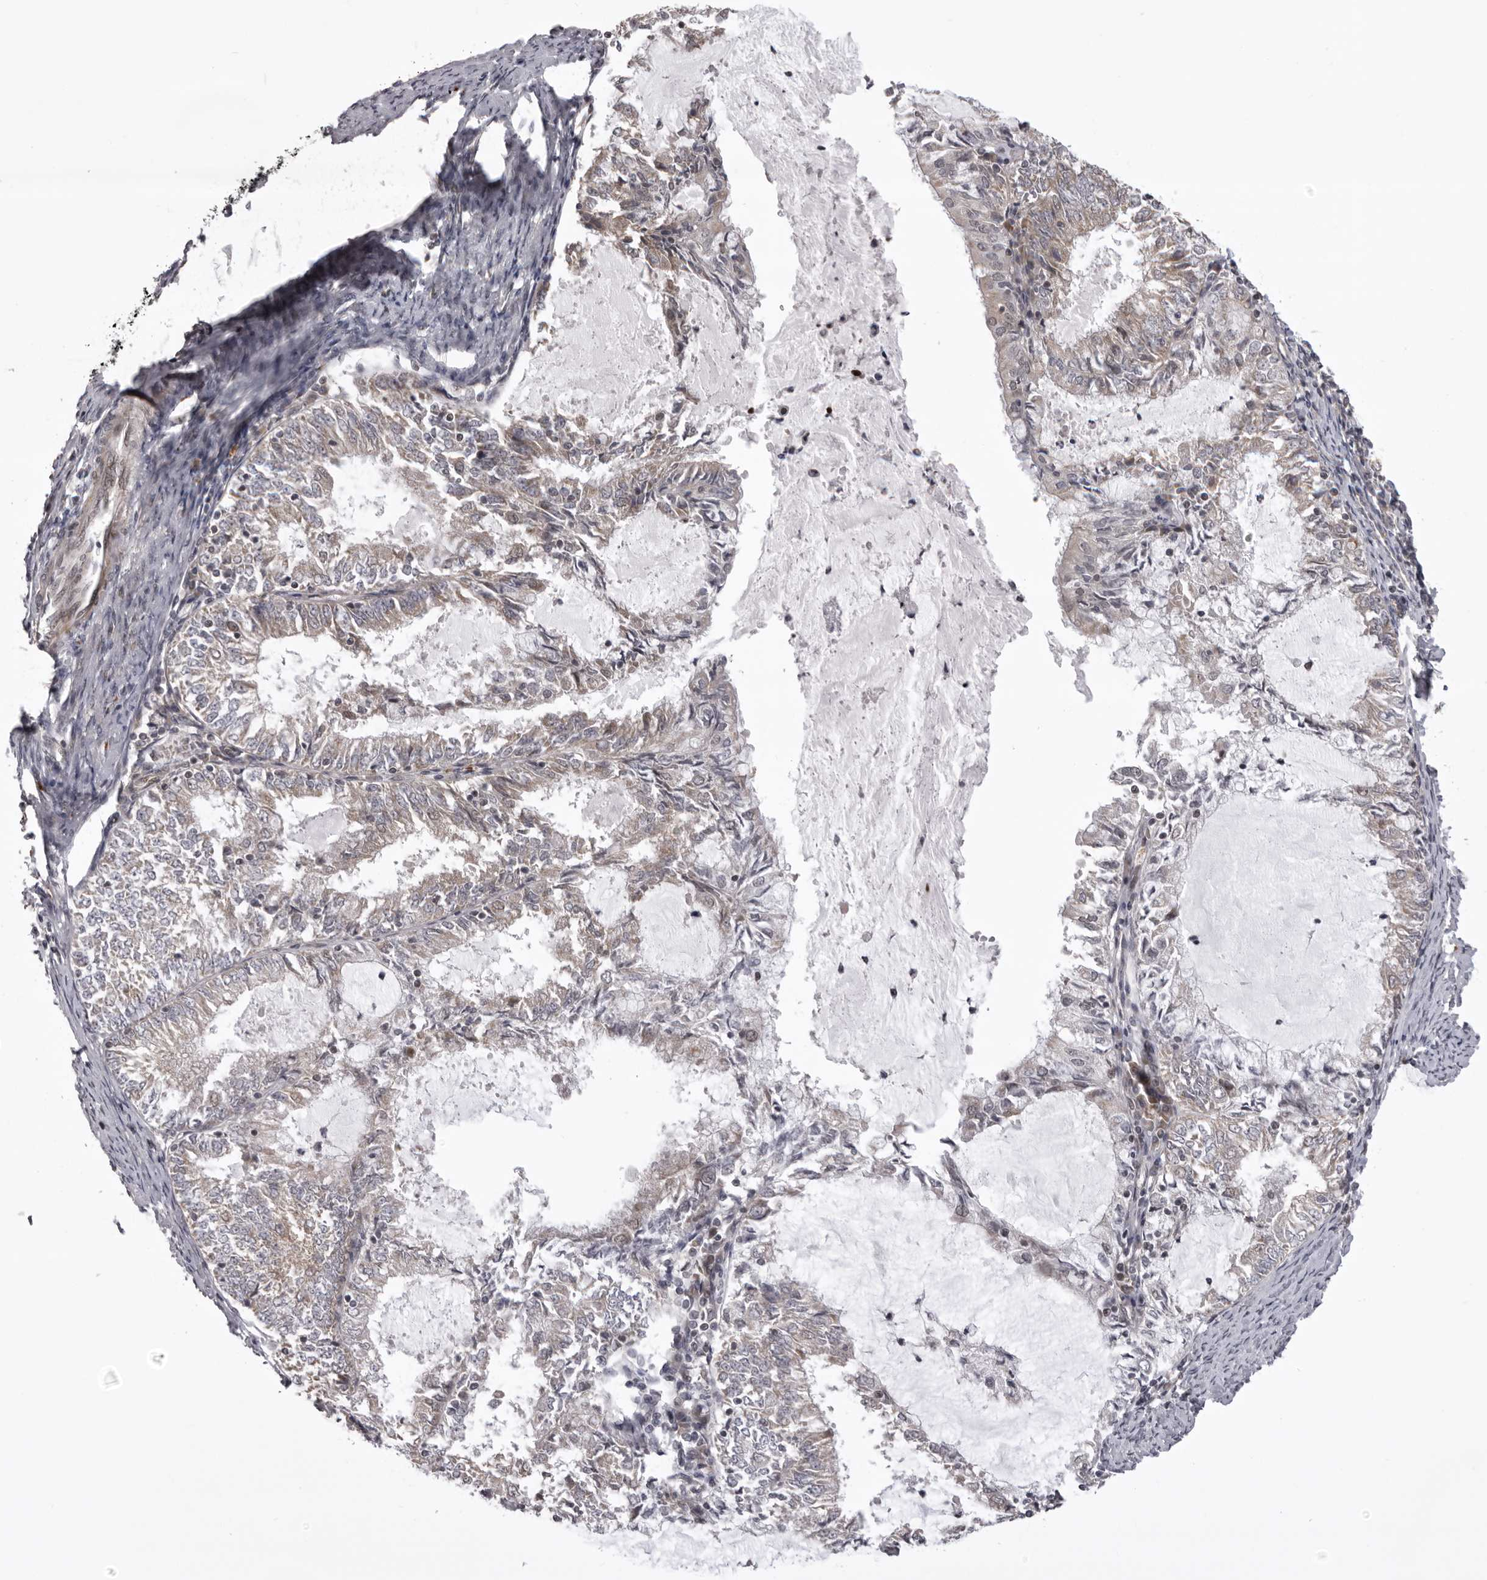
{"staining": {"intensity": "weak", "quantity": "<25%", "location": "cytoplasmic/membranous"}, "tissue": "endometrial cancer", "cell_type": "Tumor cells", "image_type": "cancer", "snomed": [{"axis": "morphology", "description": "Adenocarcinoma, NOS"}, {"axis": "topography", "description": "Endometrium"}], "caption": "An immunohistochemistry (IHC) image of endometrial adenocarcinoma is shown. There is no staining in tumor cells of endometrial adenocarcinoma.", "gene": "C1orf109", "patient": {"sex": "female", "age": 57}}